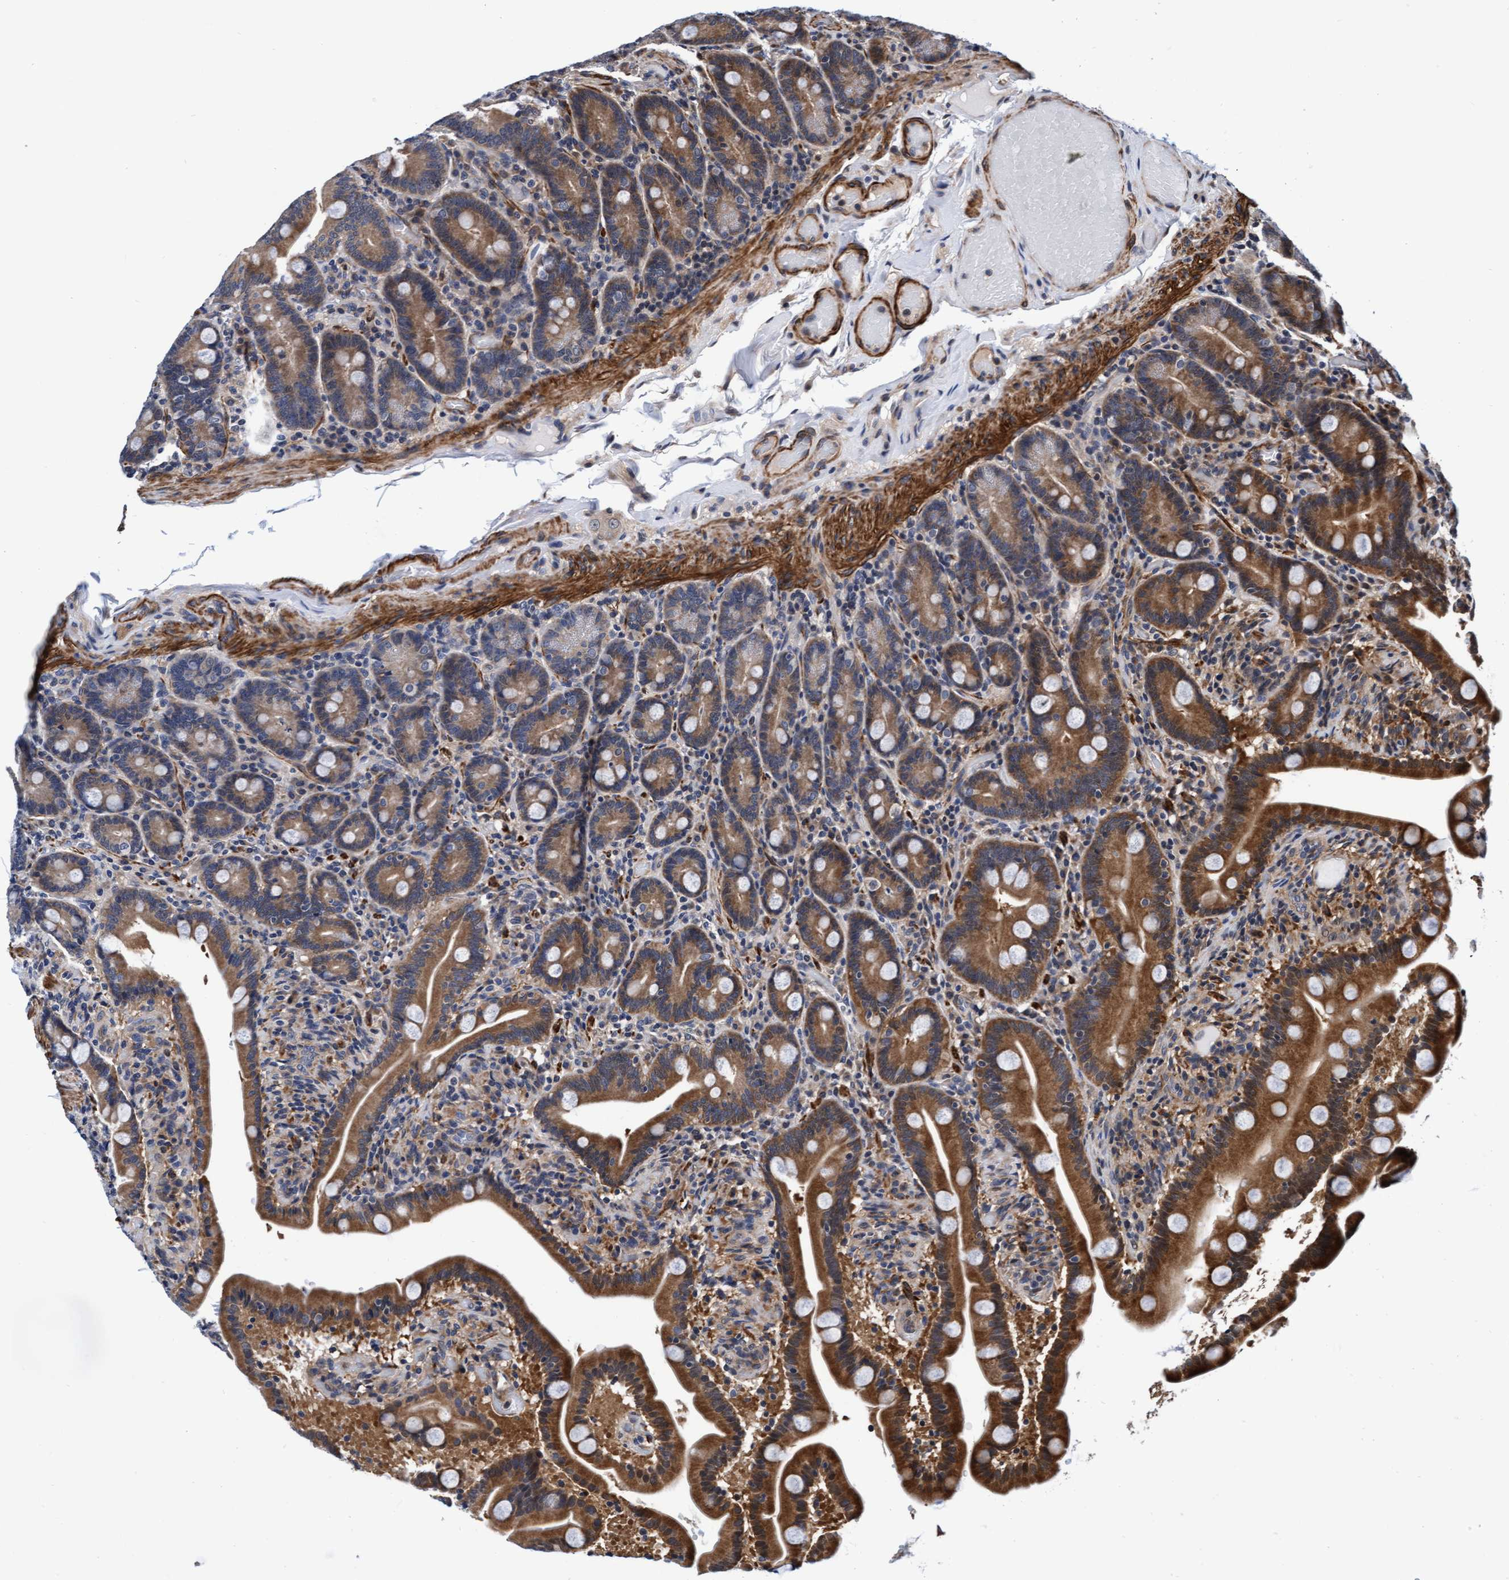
{"staining": {"intensity": "moderate", "quantity": ">75%", "location": "cytoplasmic/membranous"}, "tissue": "duodenum", "cell_type": "Glandular cells", "image_type": "normal", "snomed": [{"axis": "morphology", "description": "Normal tissue, NOS"}, {"axis": "topography", "description": "Duodenum"}], "caption": "Unremarkable duodenum displays moderate cytoplasmic/membranous positivity in approximately >75% of glandular cells, visualized by immunohistochemistry.", "gene": "EFCAB13", "patient": {"sex": "male", "age": 54}}